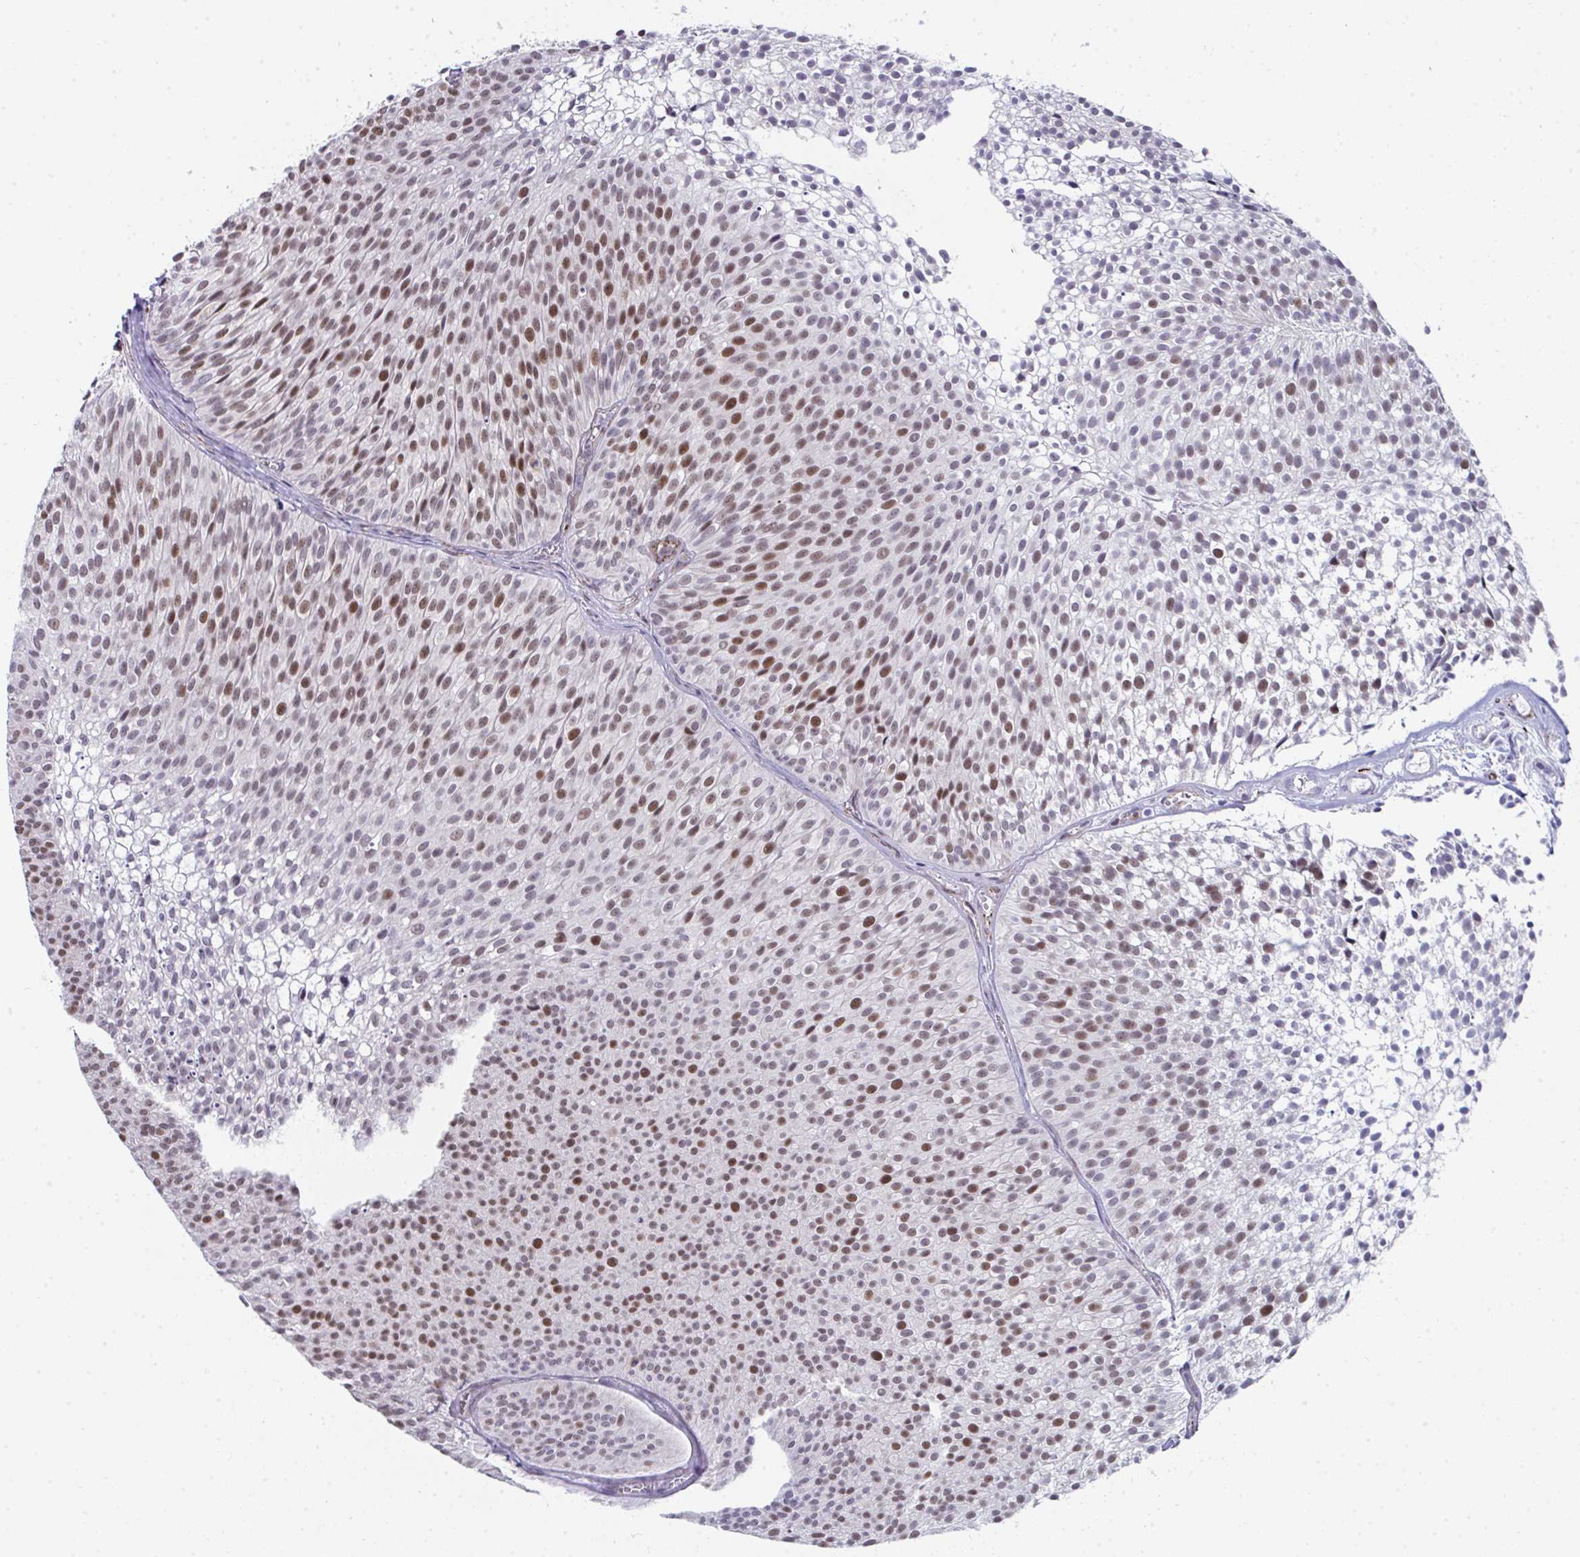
{"staining": {"intensity": "moderate", "quantity": "25%-75%", "location": "nuclear"}, "tissue": "urothelial cancer", "cell_type": "Tumor cells", "image_type": "cancer", "snomed": [{"axis": "morphology", "description": "Urothelial carcinoma, Low grade"}, {"axis": "topography", "description": "Urinary bladder"}], "caption": "Protein positivity by immunohistochemistry demonstrates moderate nuclear positivity in about 25%-75% of tumor cells in low-grade urothelial carcinoma. (DAB (3,3'-diaminobenzidine) = brown stain, brightfield microscopy at high magnification).", "gene": "GINS2", "patient": {"sex": "male", "age": 91}}